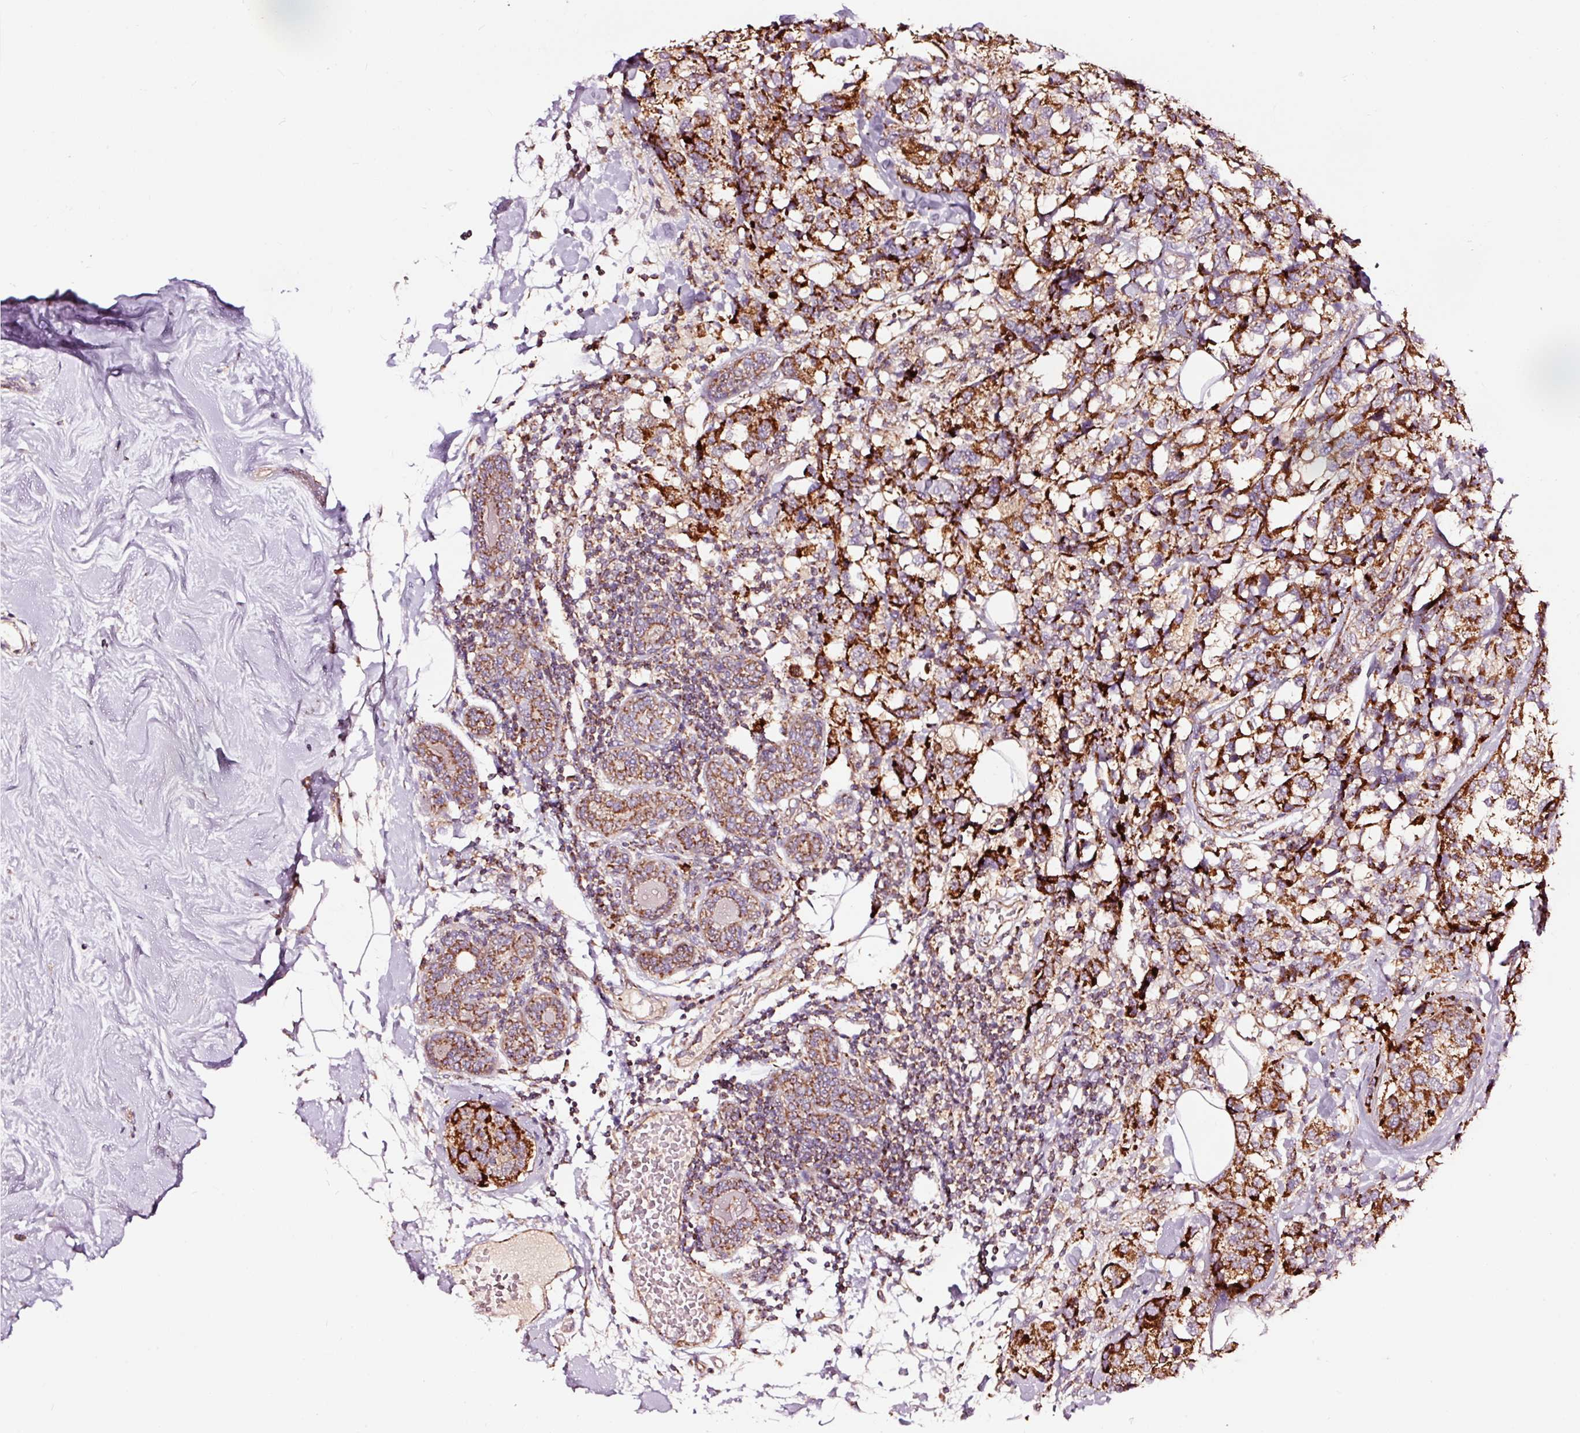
{"staining": {"intensity": "strong", "quantity": ">75%", "location": "cytoplasmic/membranous"}, "tissue": "breast cancer", "cell_type": "Tumor cells", "image_type": "cancer", "snomed": [{"axis": "morphology", "description": "Lobular carcinoma"}, {"axis": "topography", "description": "Breast"}], "caption": "Immunohistochemistry of human lobular carcinoma (breast) shows high levels of strong cytoplasmic/membranous expression in approximately >75% of tumor cells. Nuclei are stained in blue.", "gene": "TPM1", "patient": {"sex": "female", "age": 59}}